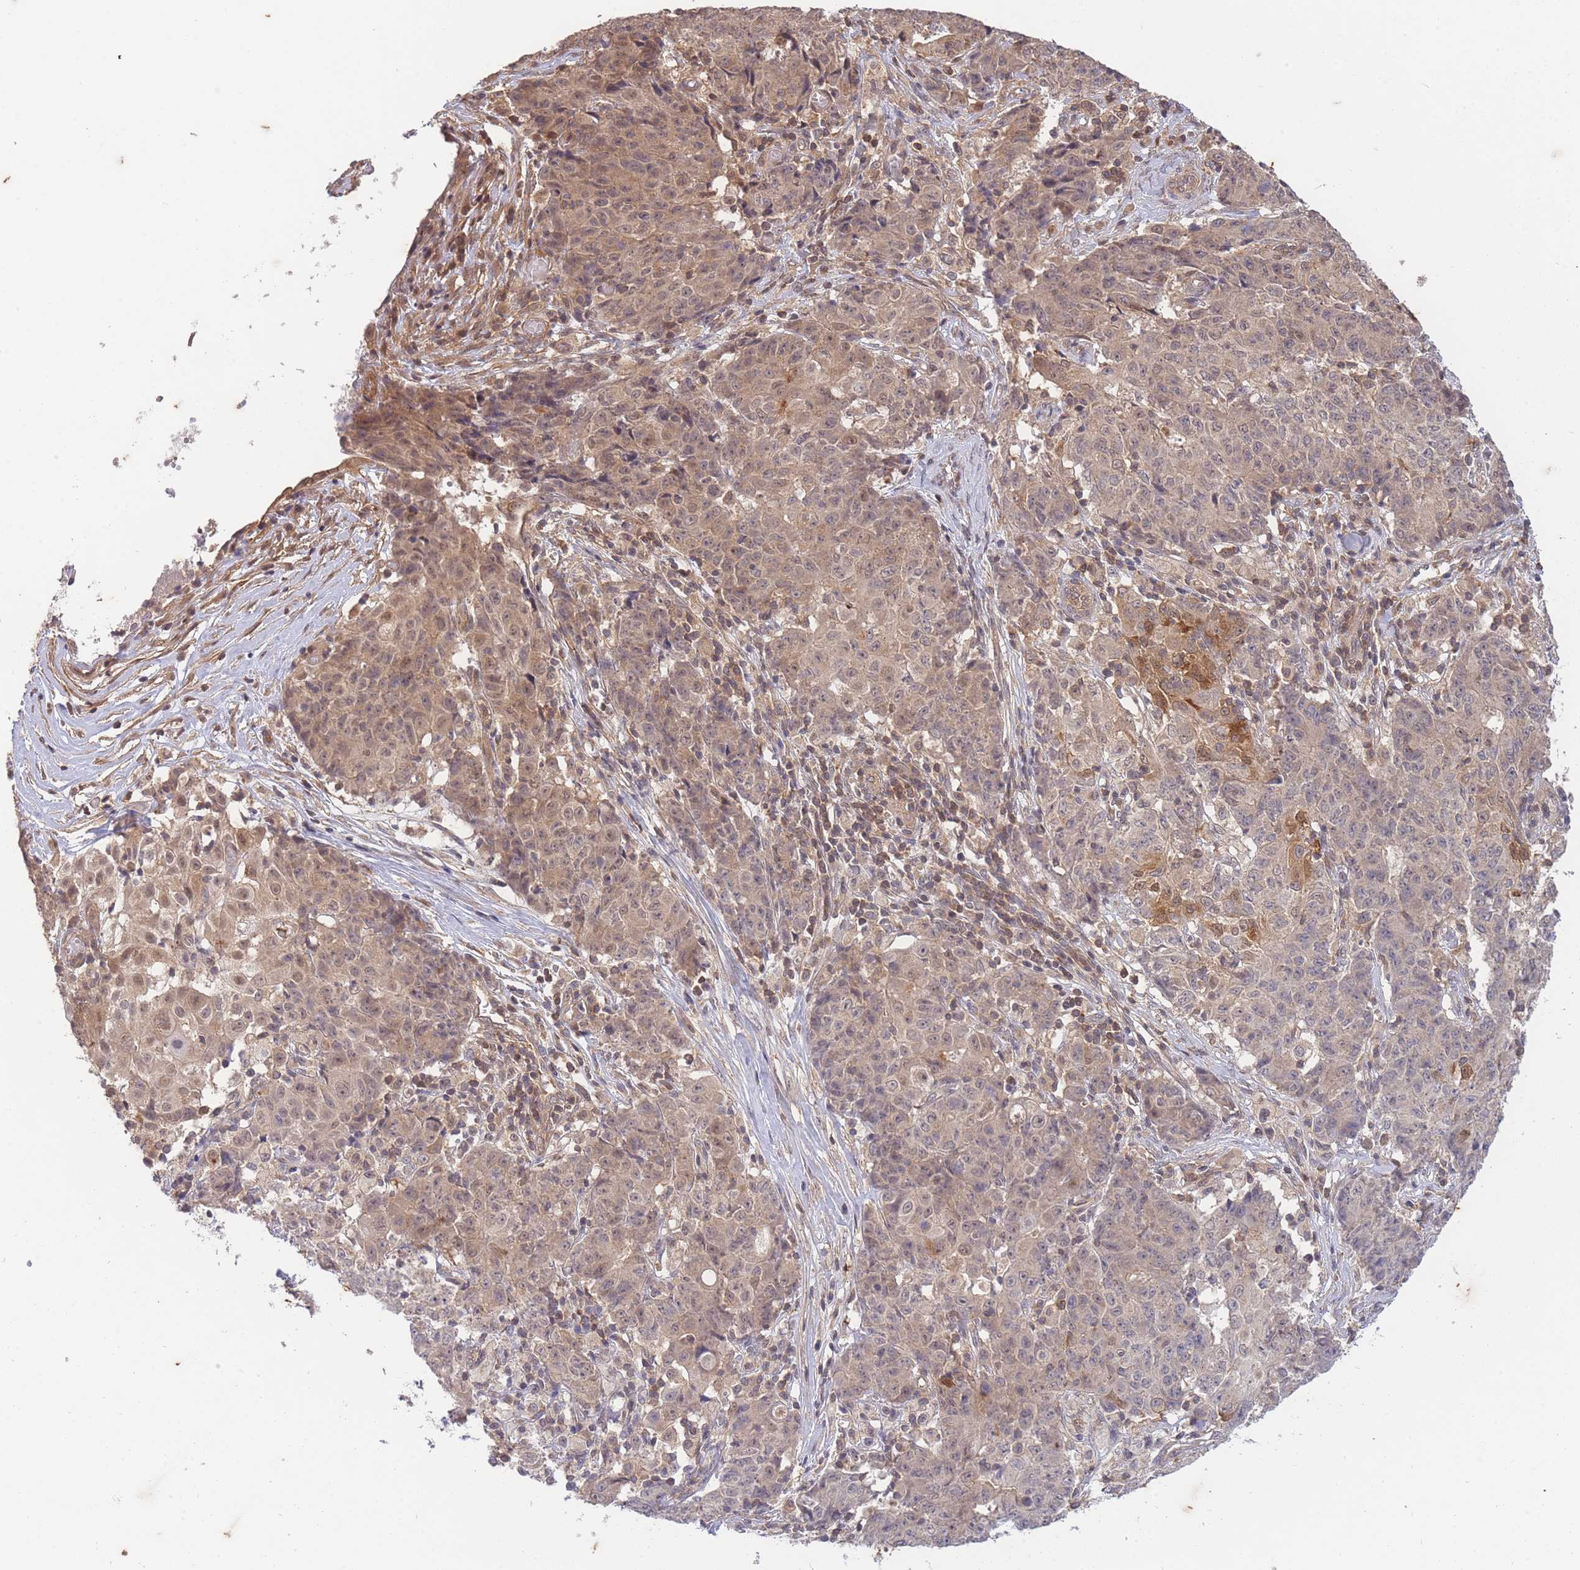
{"staining": {"intensity": "moderate", "quantity": "25%-75%", "location": "cytoplasmic/membranous,nuclear"}, "tissue": "ovarian cancer", "cell_type": "Tumor cells", "image_type": "cancer", "snomed": [{"axis": "morphology", "description": "Carcinoma, endometroid"}, {"axis": "topography", "description": "Ovary"}], "caption": "This histopathology image displays ovarian endometroid carcinoma stained with immunohistochemistry to label a protein in brown. The cytoplasmic/membranous and nuclear of tumor cells show moderate positivity for the protein. Nuclei are counter-stained blue.", "gene": "ST8SIA4", "patient": {"sex": "female", "age": 42}}